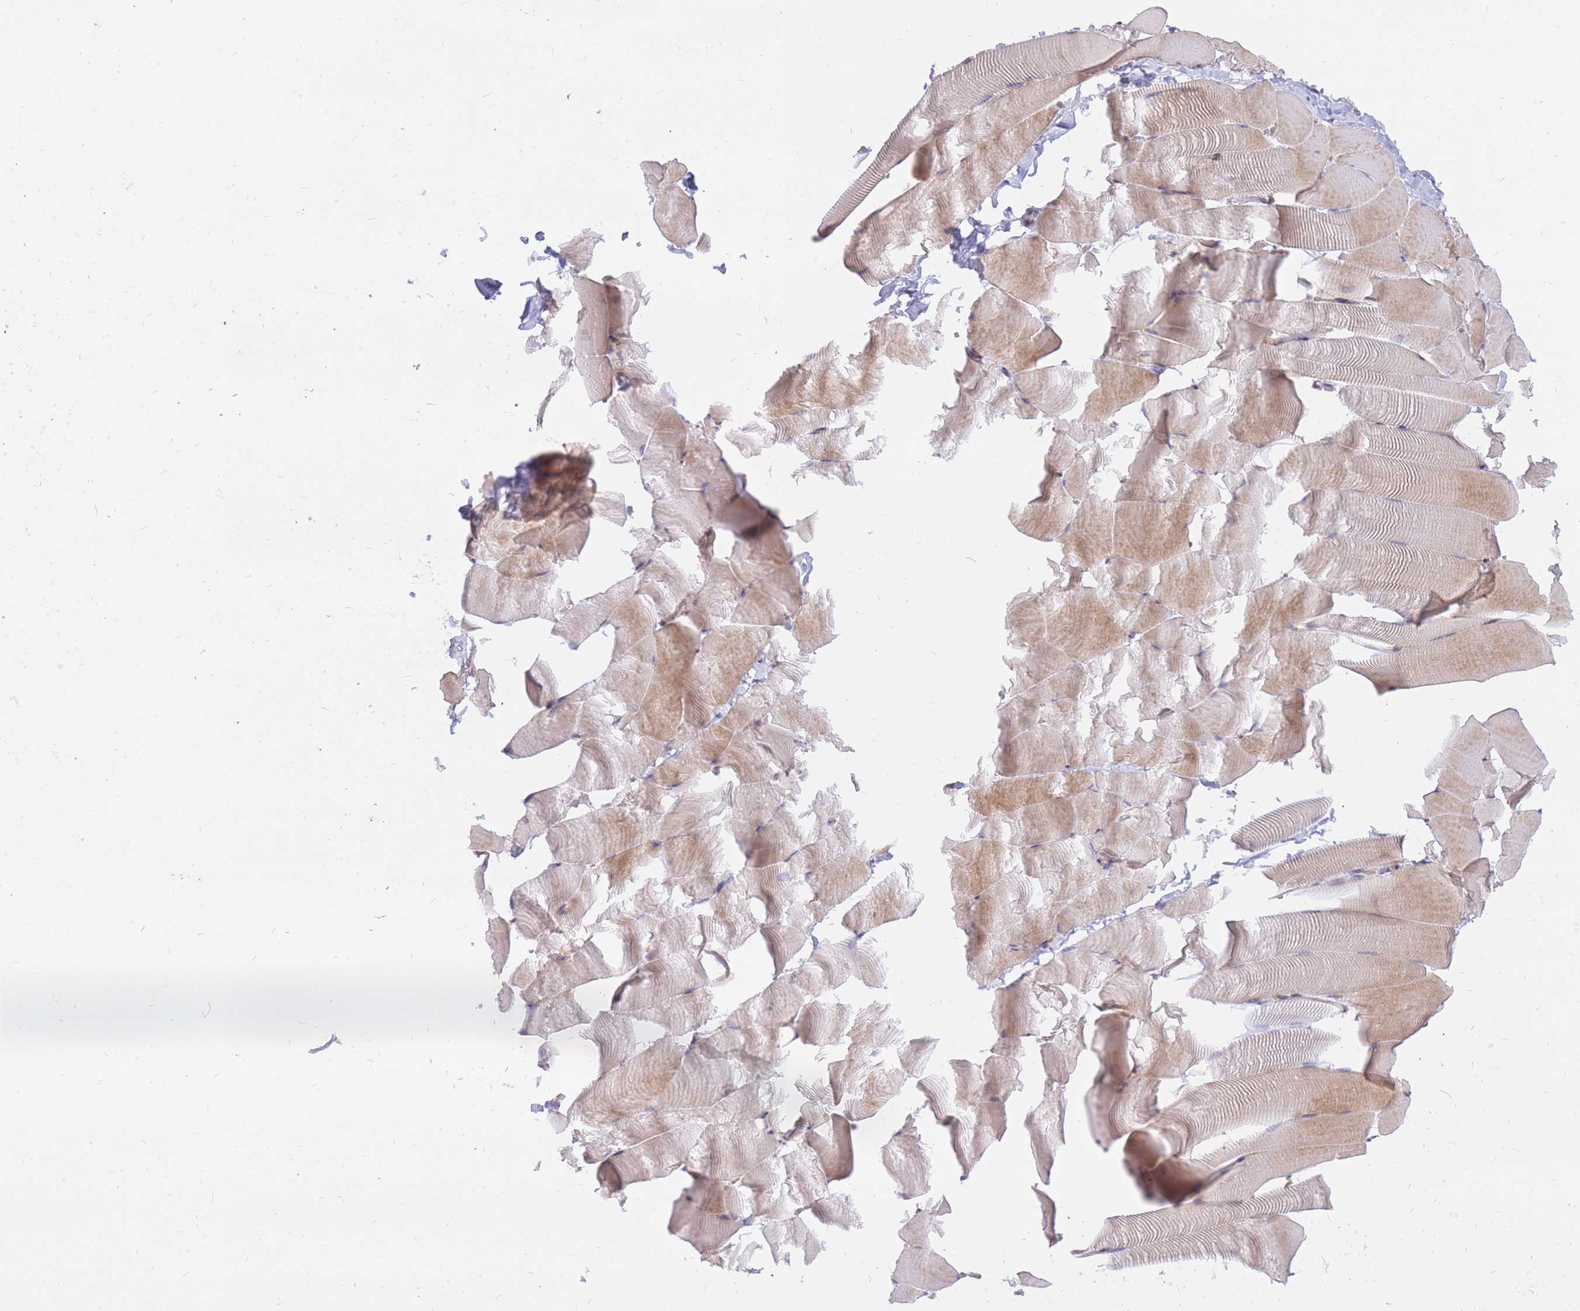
{"staining": {"intensity": "weak", "quantity": ">75%", "location": "cytoplasmic/membranous"}, "tissue": "skeletal muscle", "cell_type": "Myocytes", "image_type": "normal", "snomed": [{"axis": "morphology", "description": "Normal tissue, NOS"}, {"axis": "topography", "description": "Skeletal muscle"}], "caption": "This micrograph demonstrates immunohistochemistry (IHC) staining of unremarkable skeletal muscle, with low weak cytoplasmic/membranous expression in about >75% of myocytes.", "gene": "TLE2", "patient": {"sex": "male", "age": 25}}